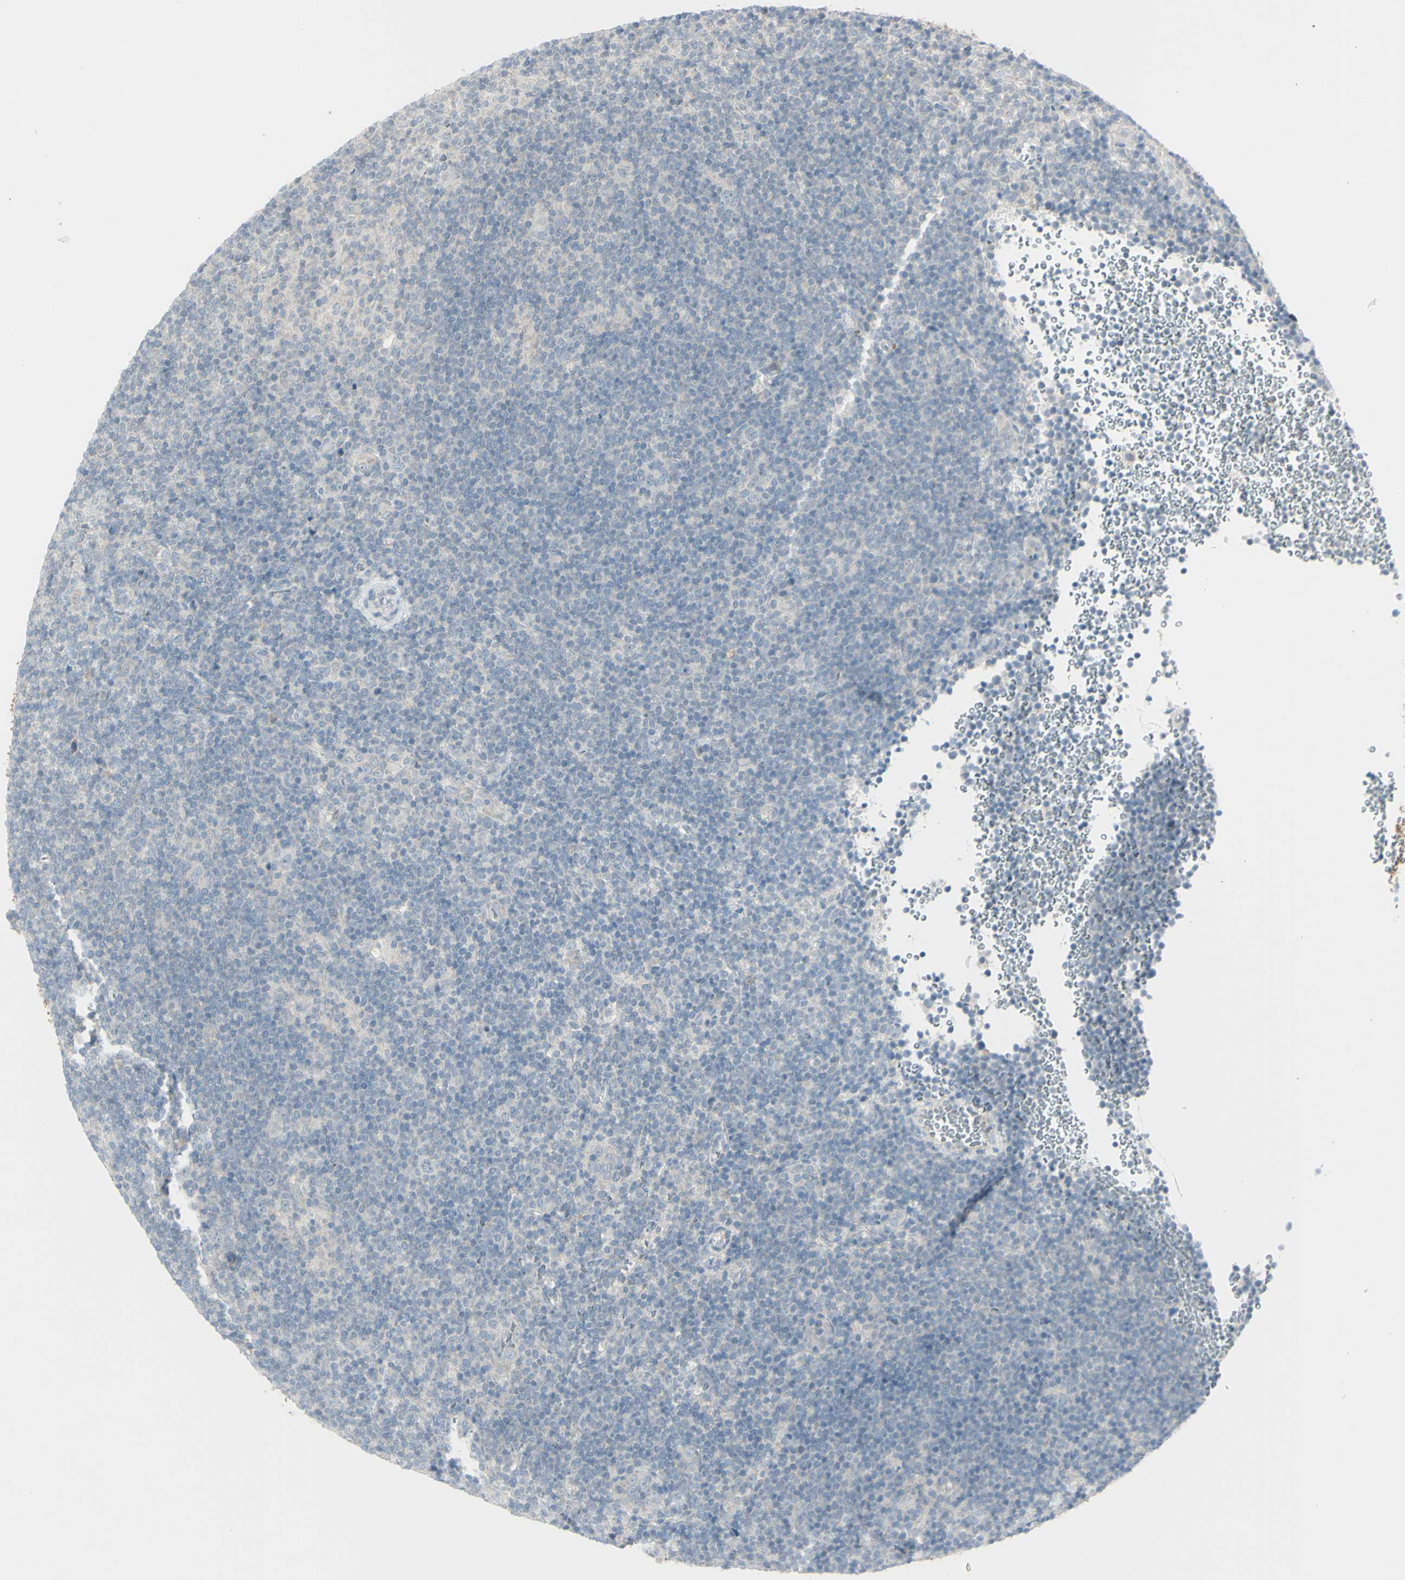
{"staining": {"intensity": "negative", "quantity": "none", "location": "none"}, "tissue": "lymphoma", "cell_type": "Tumor cells", "image_type": "cancer", "snomed": [{"axis": "morphology", "description": "Hodgkin's disease, NOS"}, {"axis": "topography", "description": "Lymph node"}], "caption": "The IHC photomicrograph has no significant expression in tumor cells of lymphoma tissue.", "gene": "SH3GL2", "patient": {"sex": "female", "age": 57}}